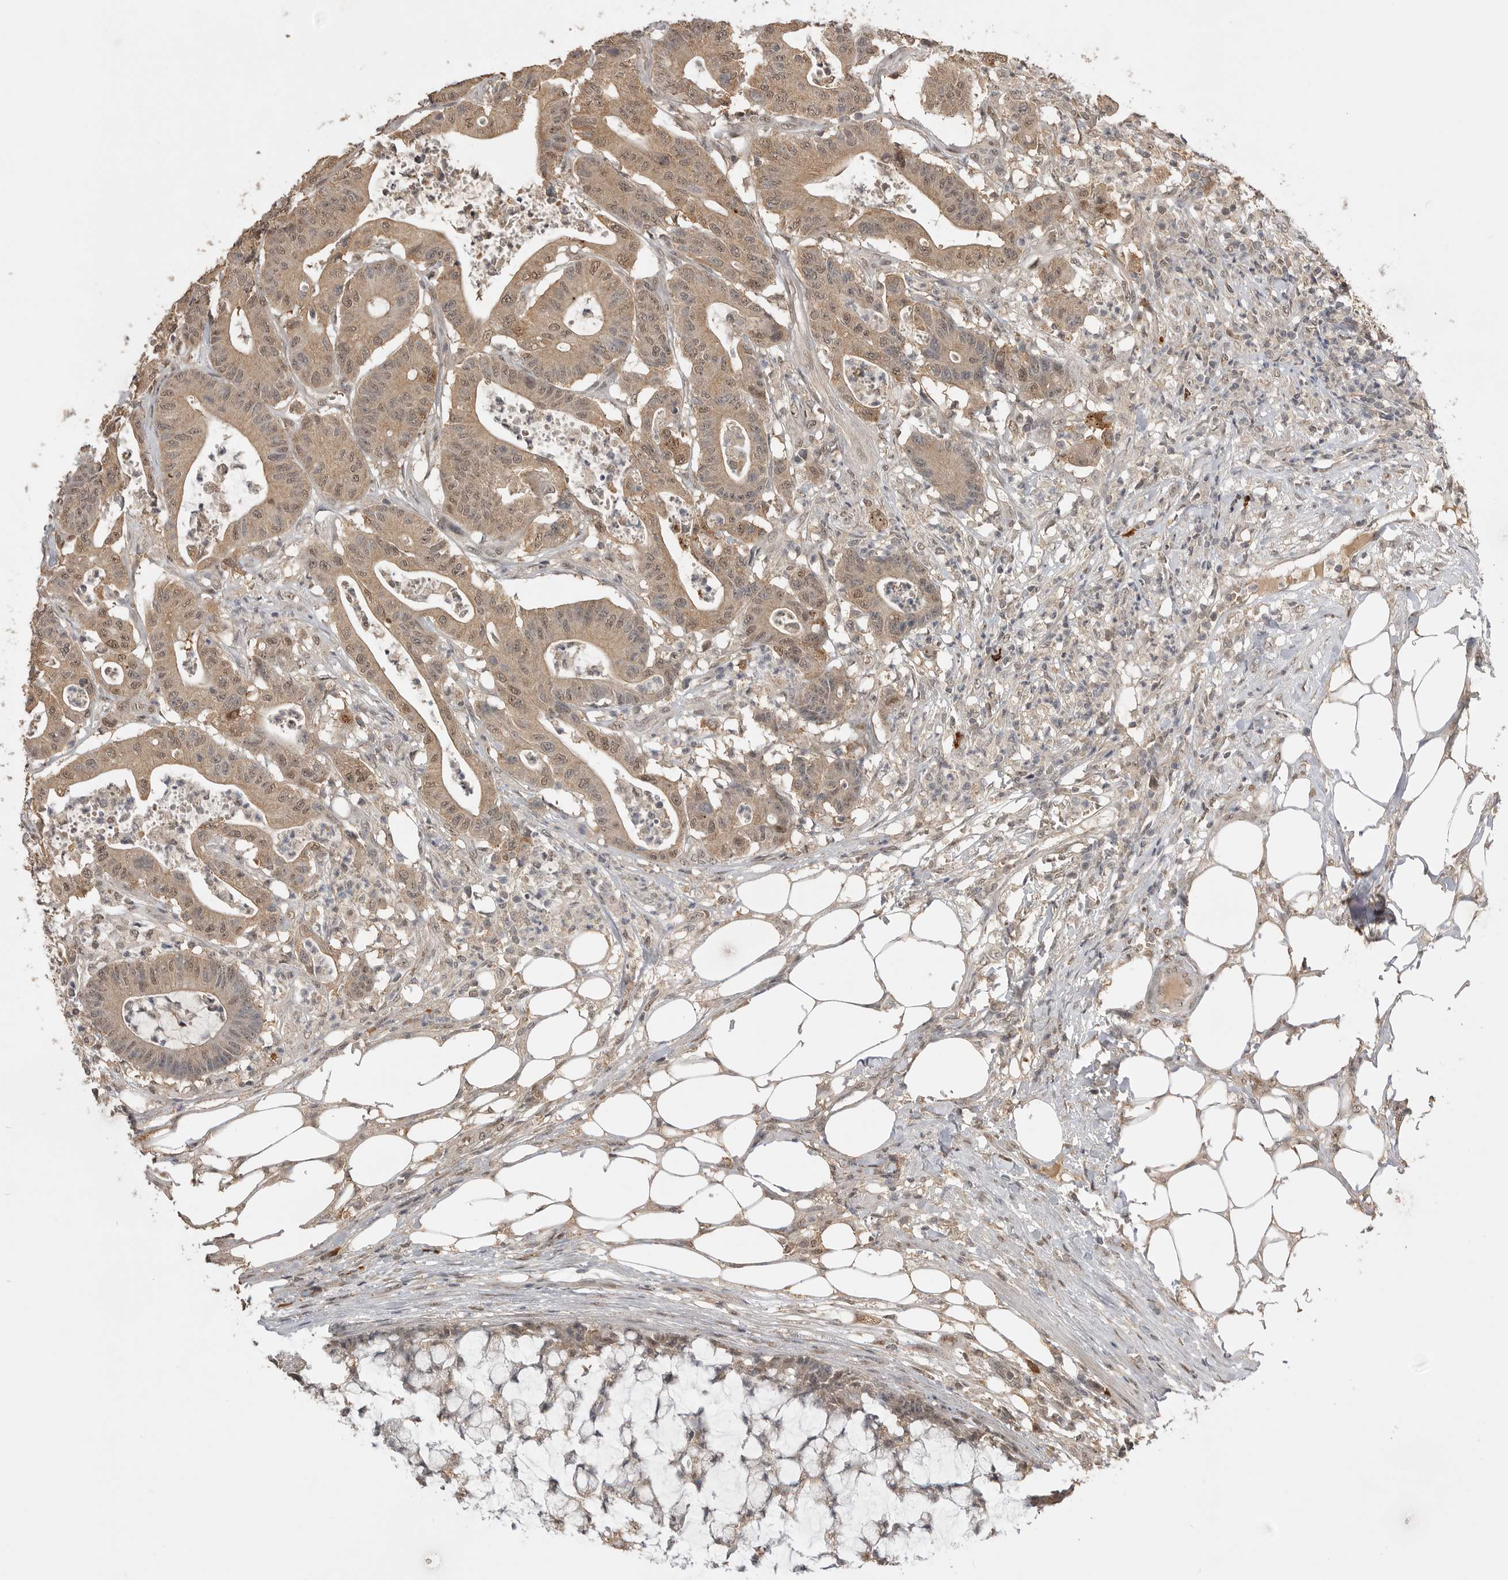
{"staining": {"intensity": "weak", "quantity": ">75%", "location": "cytoplasmic/membranous,nuclear"}, "tissue": "colorectal cancer", "cell_type": "Tumor cells", "image_type": "cancer", "snomed": [{"axis": "morphology", "description": "Adenocarcinoma, NOS"}, {"axis": "topography", "description": "Colon"}], "caption": "Immunohistochemical staining of adenocarcinoma (colorectal) reveals low levels of weak cytoplasmic/membranous and nuclear staining in about >75% of tumor cells.", "gene": "ASPSCR1", "patient": {"sex": "female", "age": 84}}